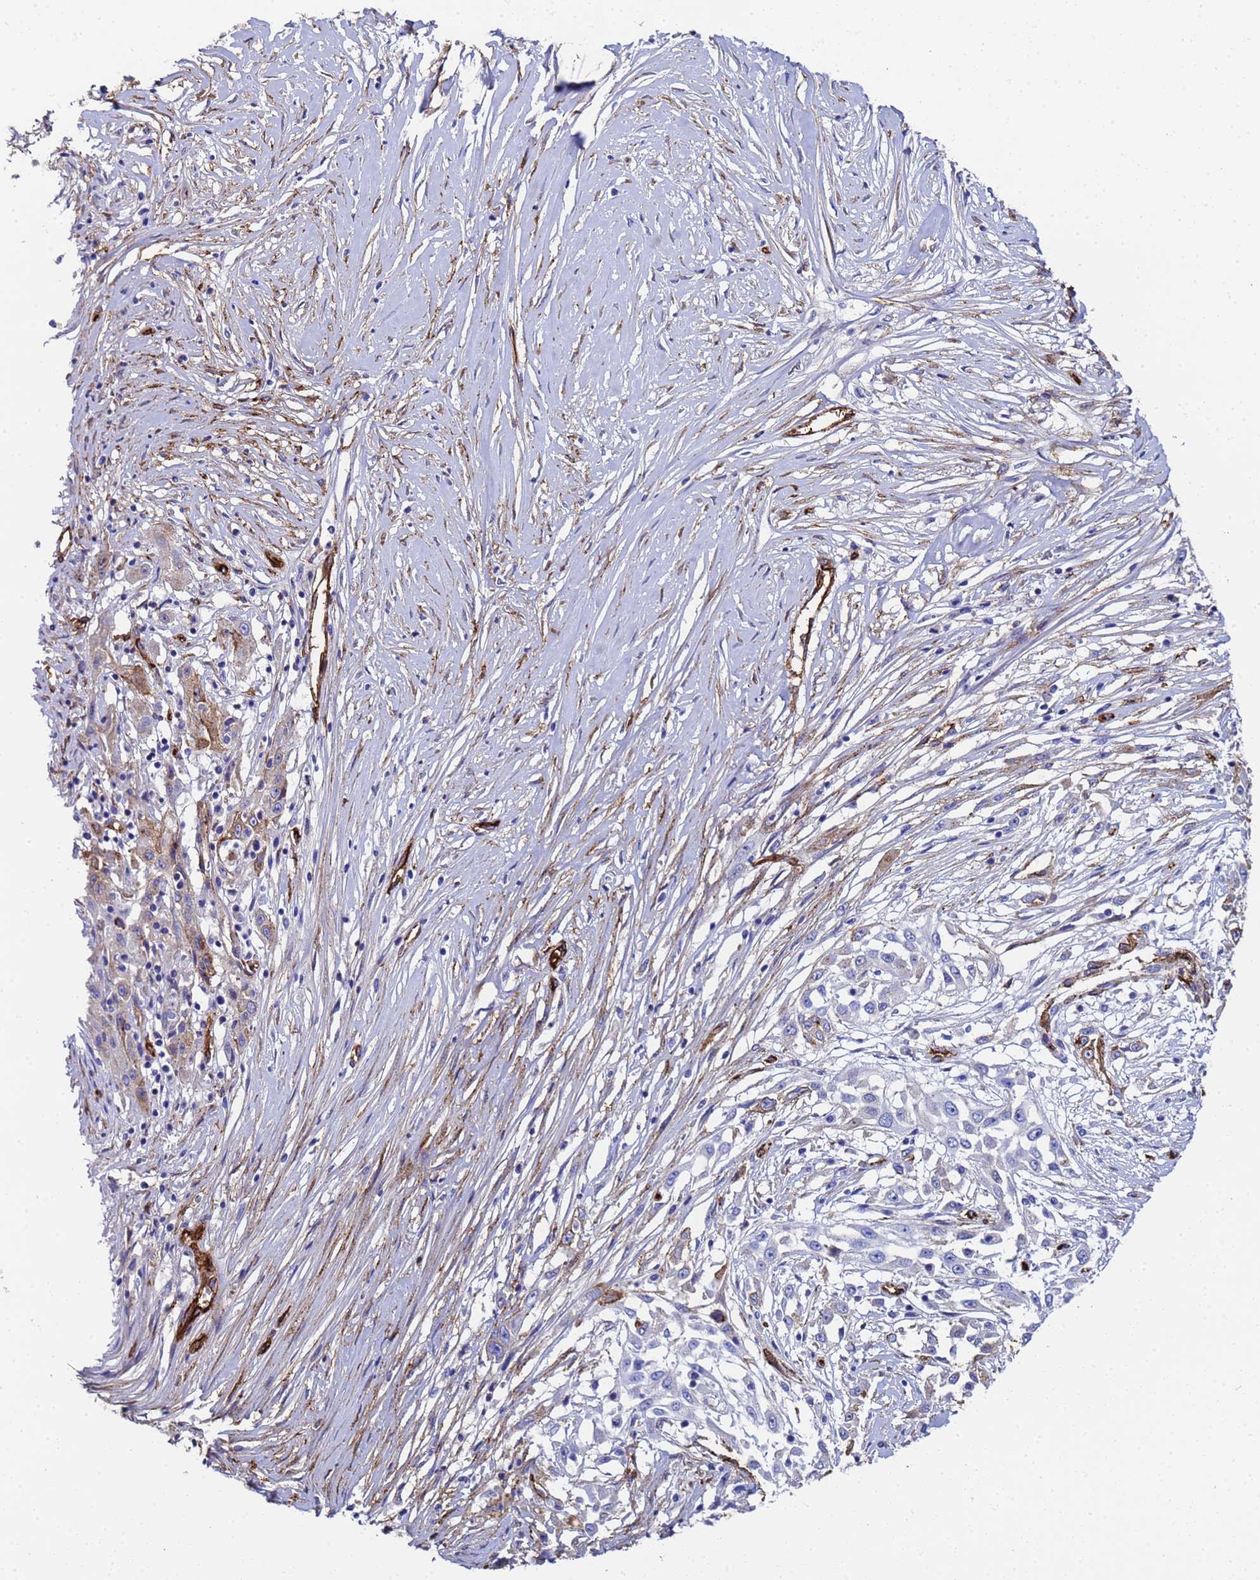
{"staining": {"intensity": "weak", "quantity": "<25%", "location": "cytoplasmic/membranous"}, "tissue": "skin cancer", "cell_type": "Tumor cells", "image_type": "cancer", "snomed": [{"axis": "morphology", "description": "Squamous cell carcinoma, NOS"}, {"axis": "morphology", "description": "Squamous cell carcinoma, metastatic, NOS"}, {"axis": "topography", "description": "Skin"}, {"axis": "topography", "description": "Lymph node"}], "caption": "Immunohistochemistry (IHC) image of neoplastic tissue: human metastatic squamous cell carcinoma (skin) stained with DAB (3,3'-diaminobenzidine) shows no significant protein staining in tumor cells.", "gene": "ADIPOQ", "patient": {"sex": "male", "age": 75}}